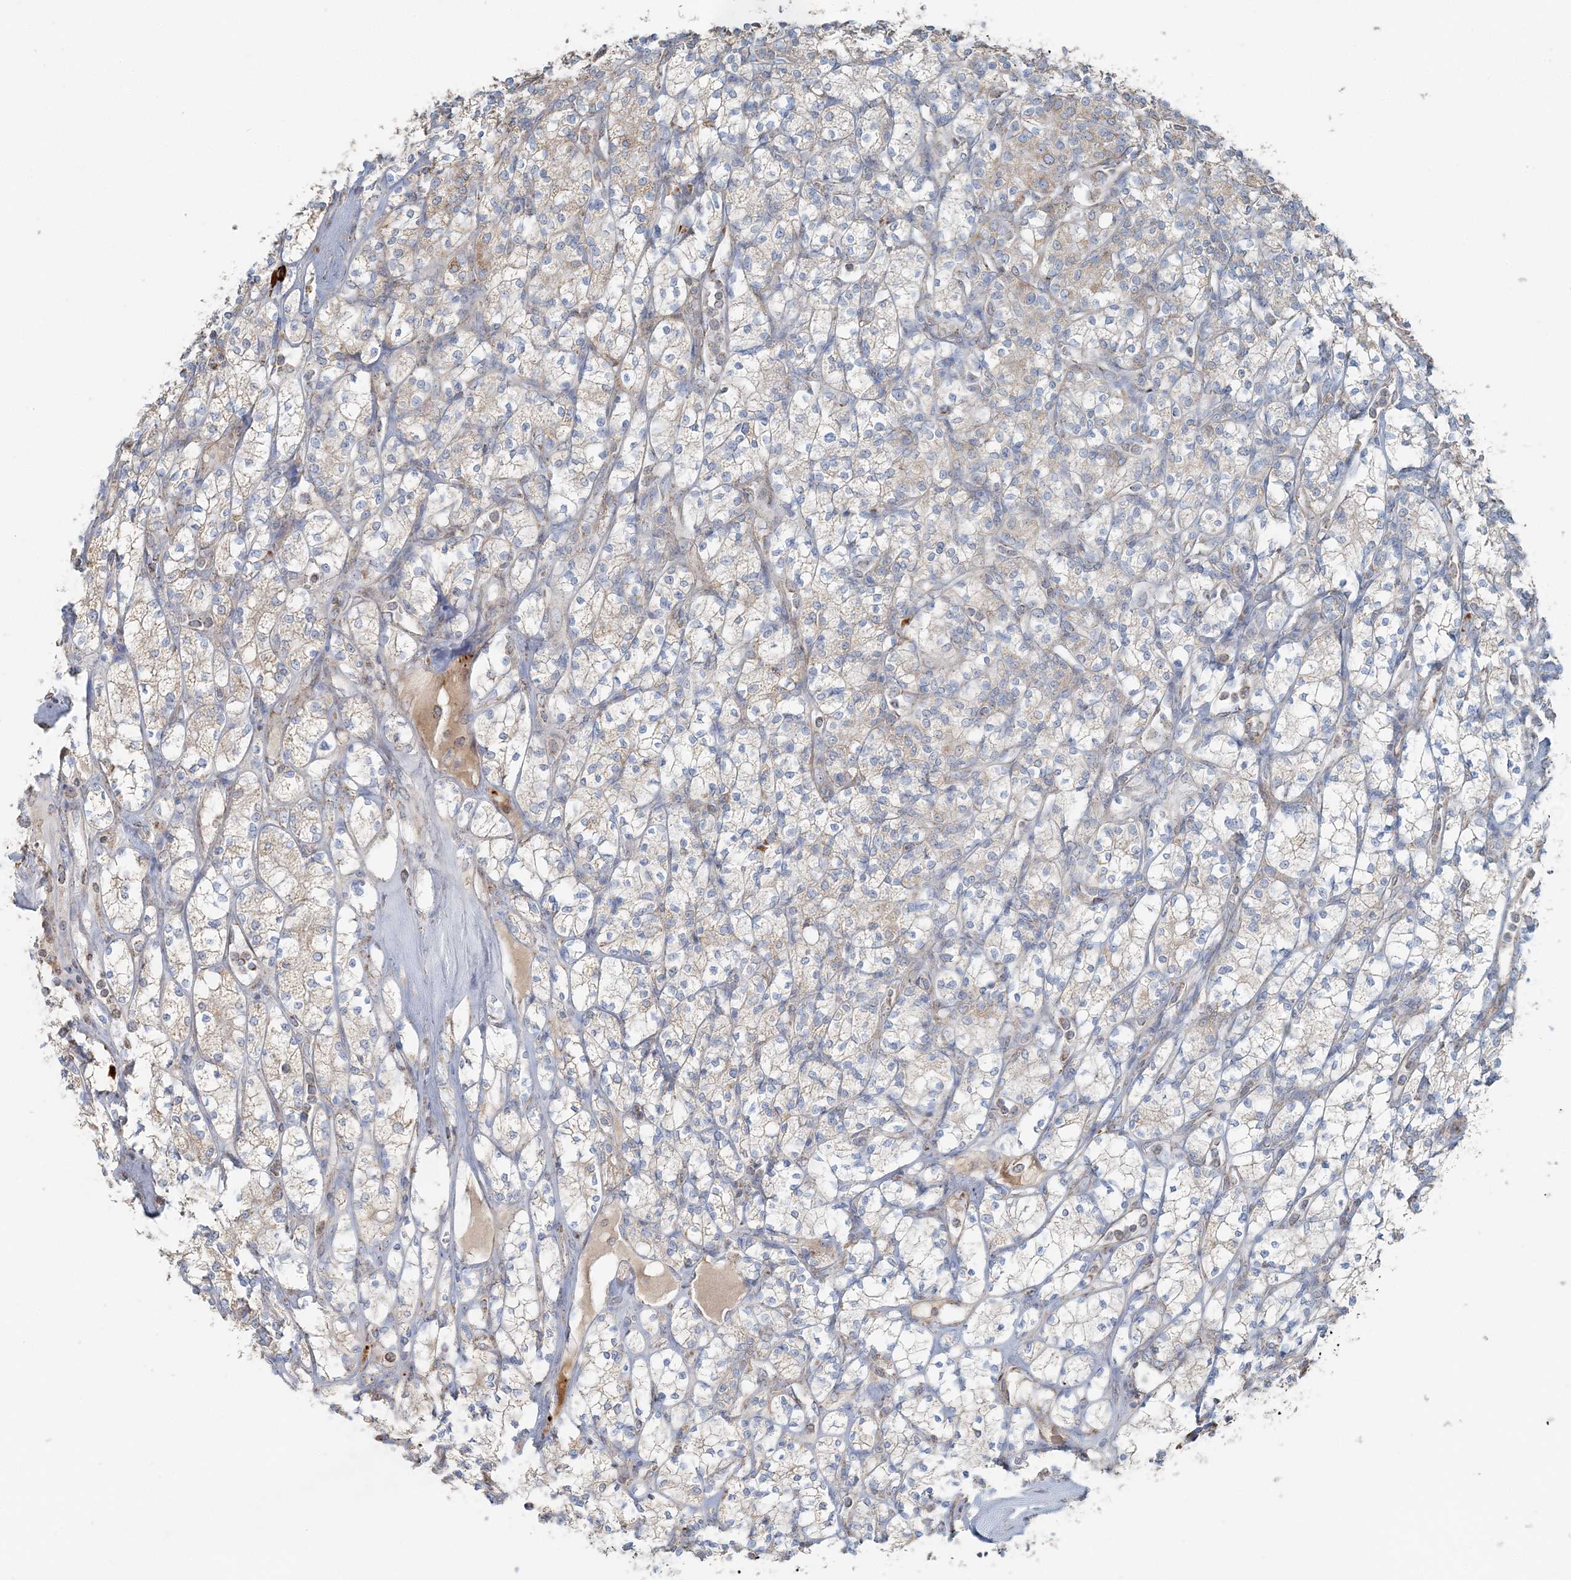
{"staining": {"intensity": "weak", "quantity": "<25%", "location": "cytoplasmic/membranous"}, "tissue": "renal cancer", "cell_type": "Tumor cells", "image_type": "cancer", "snomed": [{"axis": "morphology", "description": "Adenocarcinoma, NOS"}, {"axis": "topography", "description": "Kidney"}], "caption": "The image demonstrates no staining of tumor cells in adenocarcinoma (renal).", "gene": "SLC22A16", "patient": {"sex": "male", "age": 77}}